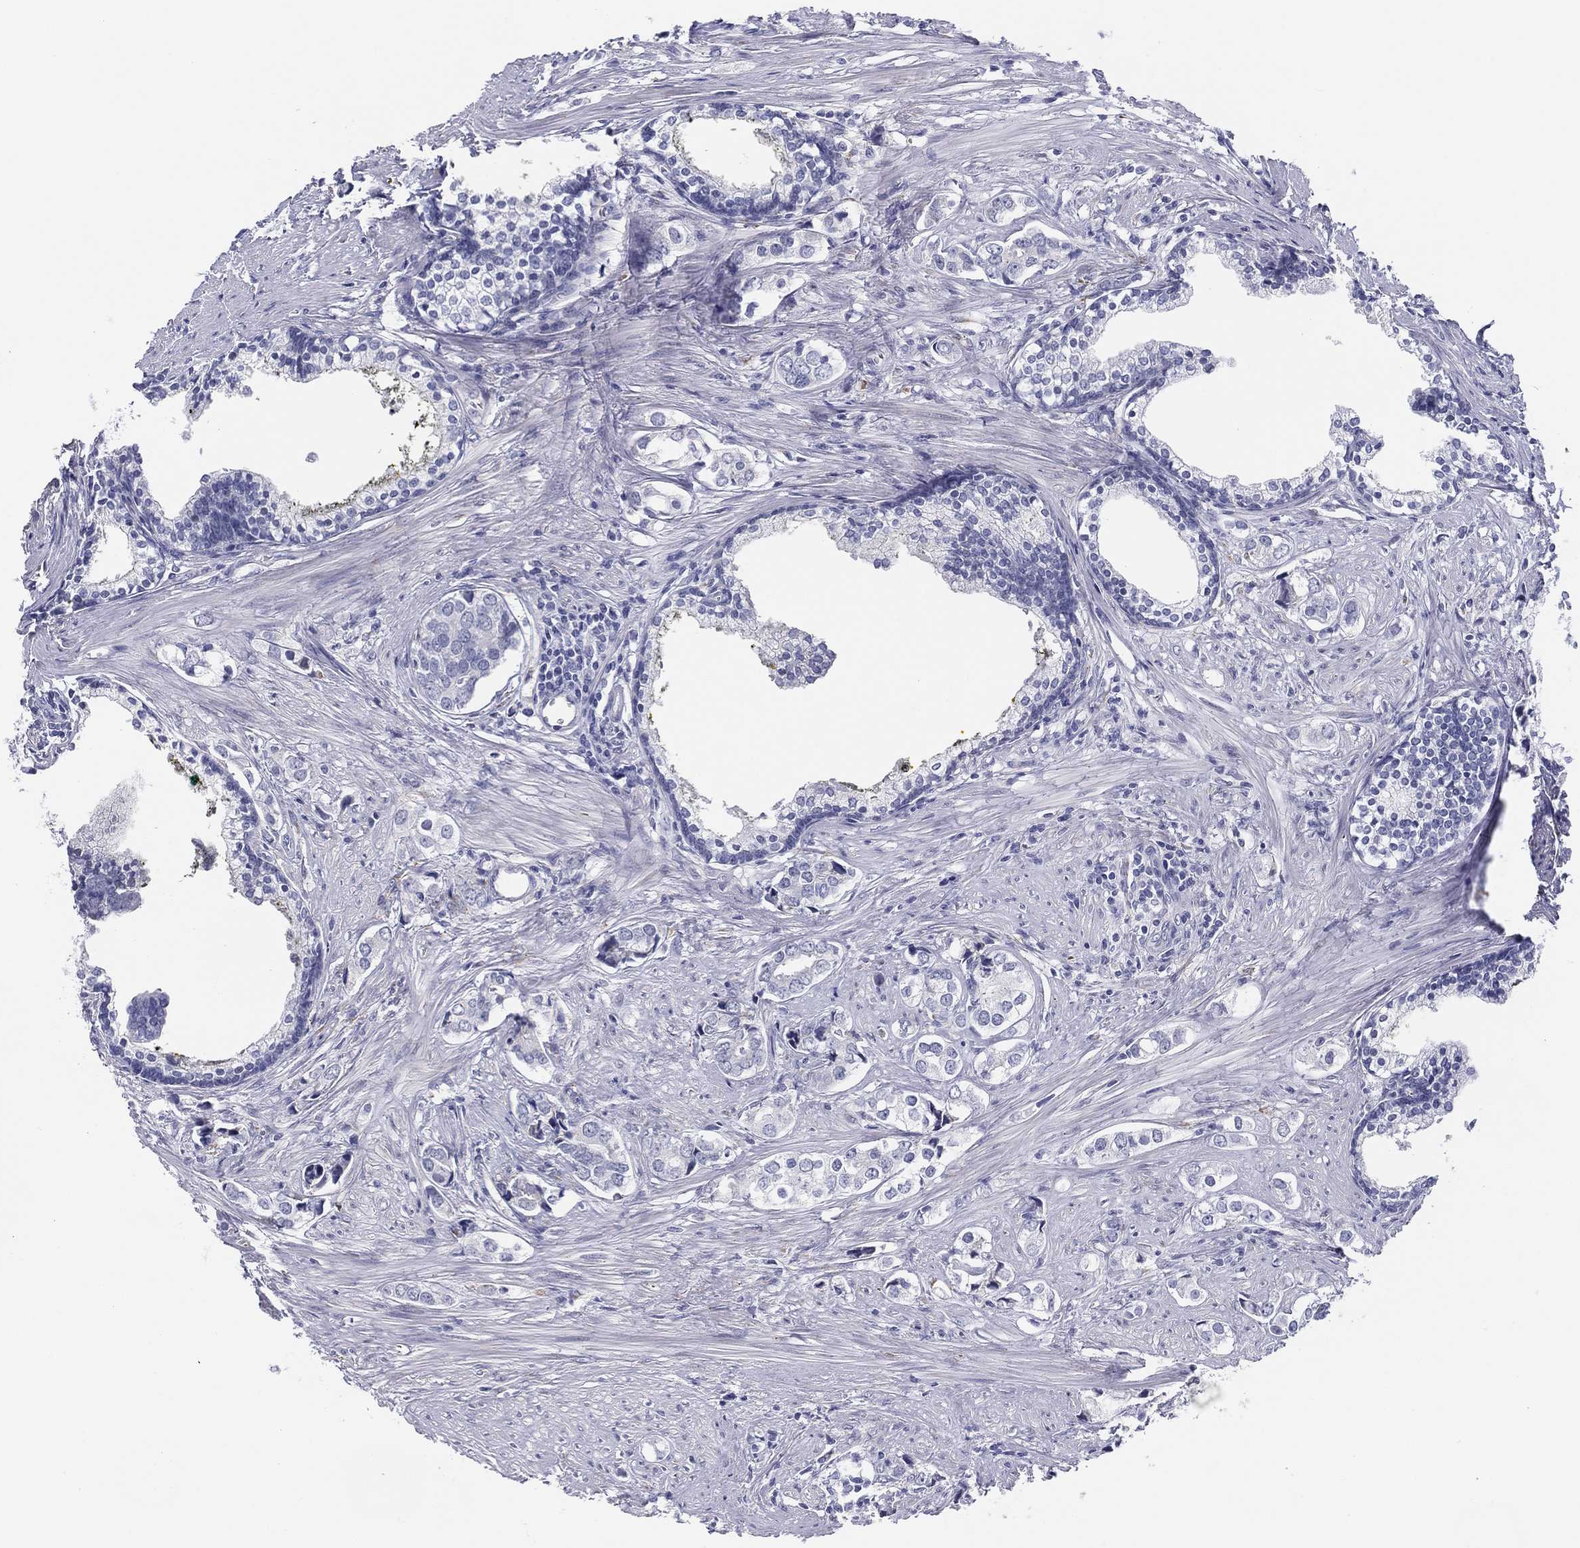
{"staining": {"intensity": "negative", "quantity": "none", "location": "none"}, "tissue": "prostate cancer", "cell_type": "Tumor cells", "image_type": "cancer", "snomed": [{"axis": "morphology", "description": "Adenocarcinoma, NOS"}, {"axis": "topography", "description": "Prostate and seminal vesicle, NOS"}], "caption": "High power microscopy image of an IHC histopathology image of adenocarcinoma (prostate), revealing no significant positivity in tumor cells. (Immunohistochemistry (ihc), brightfield microscopy, high magnification).", "gene": "MLF1", "patient": {"sex": "male", "age": 63}}